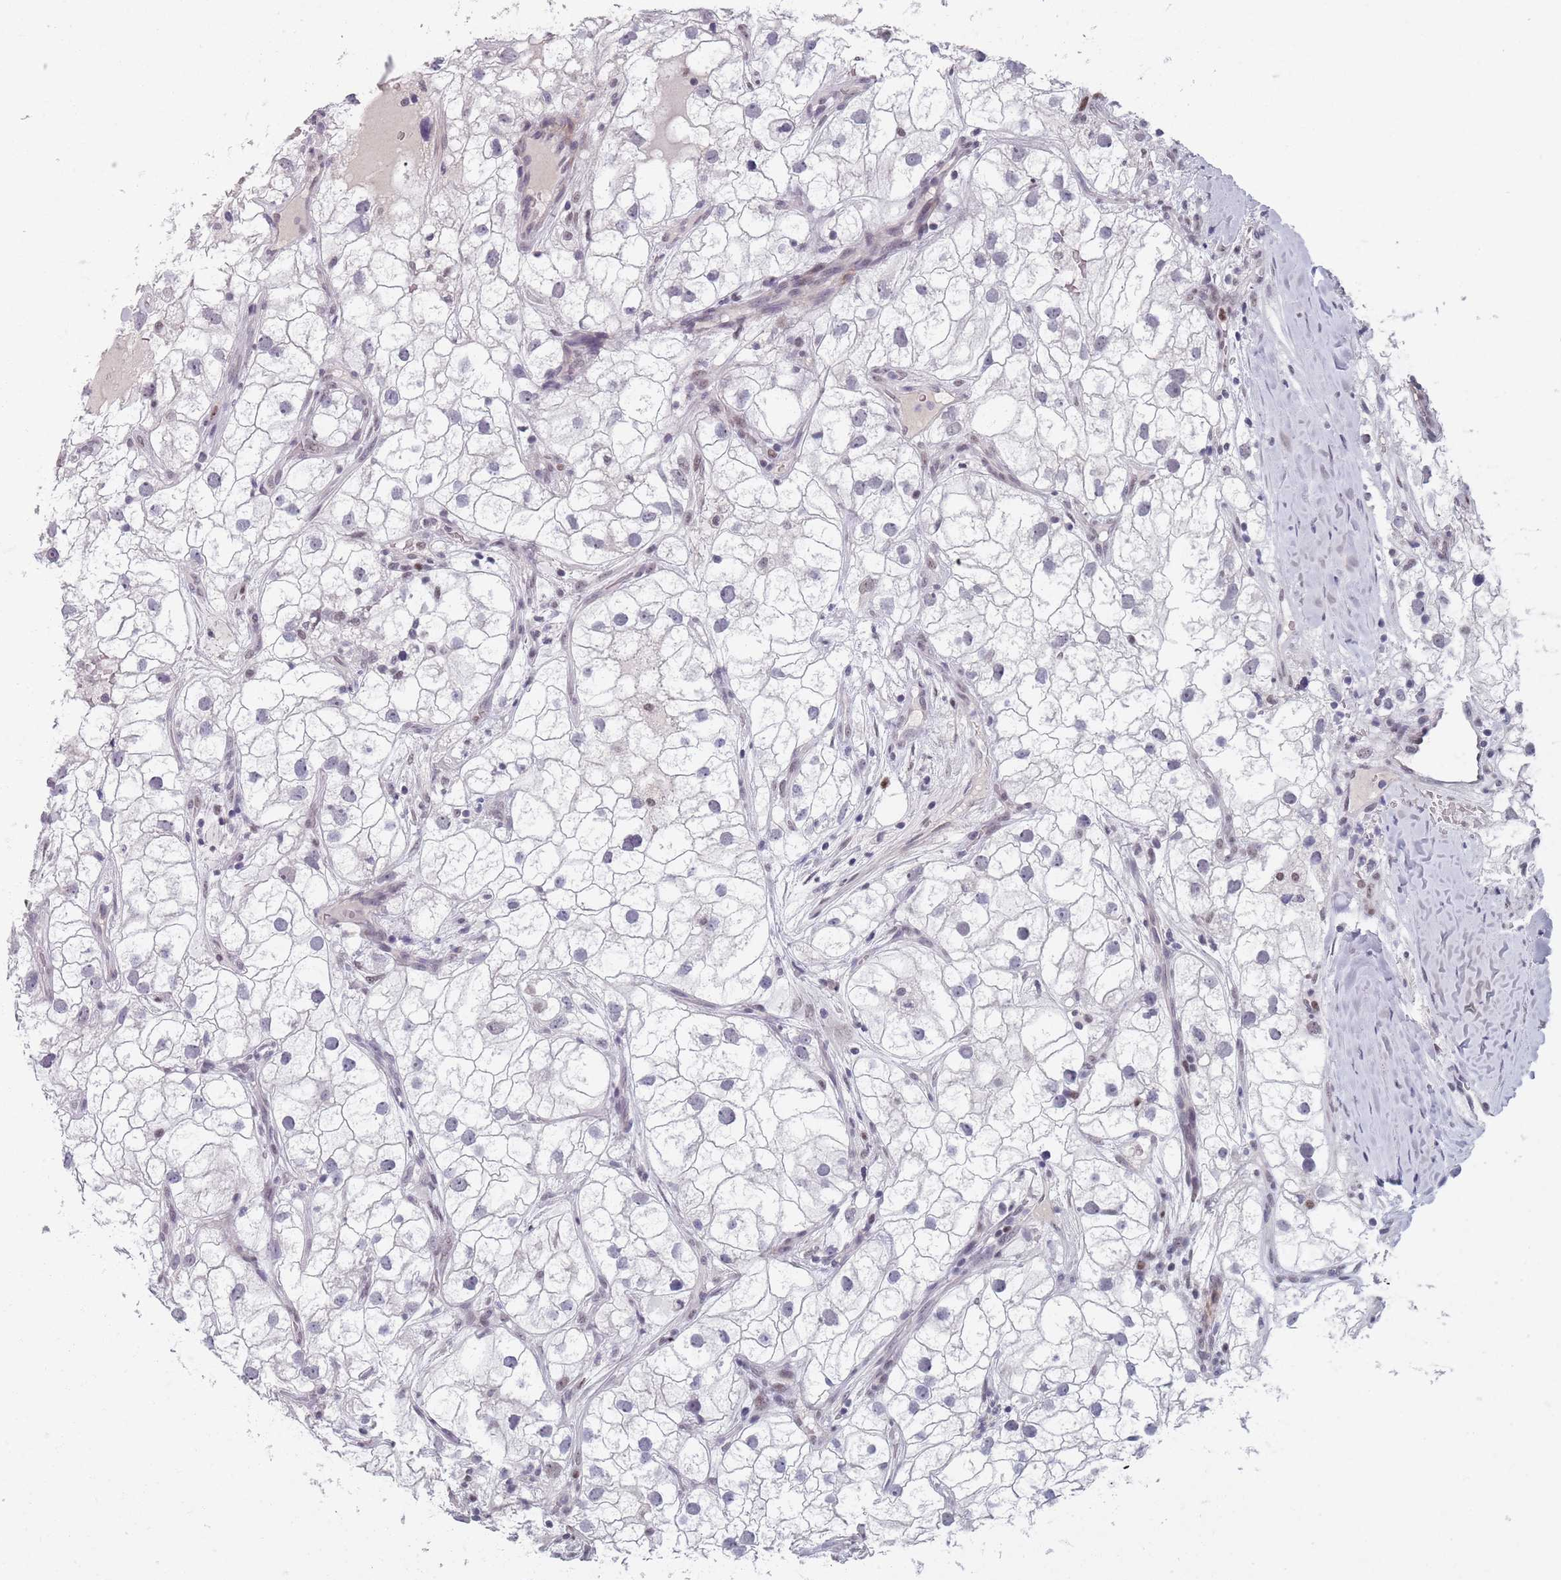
{"staining": {"intensity": "negative", "quantity": "none", "location": "none"}, "tissue": "renal cancer", "cell_type": "Tumor cells", "image_type": "cancer", "snomed": [{"axis": "morphology", "description": "Adenocarcinoma, NOS"}, {"axis": "topography", "description": "Kidney"}], "caption": "IHC micrograph of adenocarcinoma (renal) stained for a protein (brown), which reveals no positivity in tumor cells.", "gene": "SAMD1", "patient": {"sex": "male", "age": 59}}